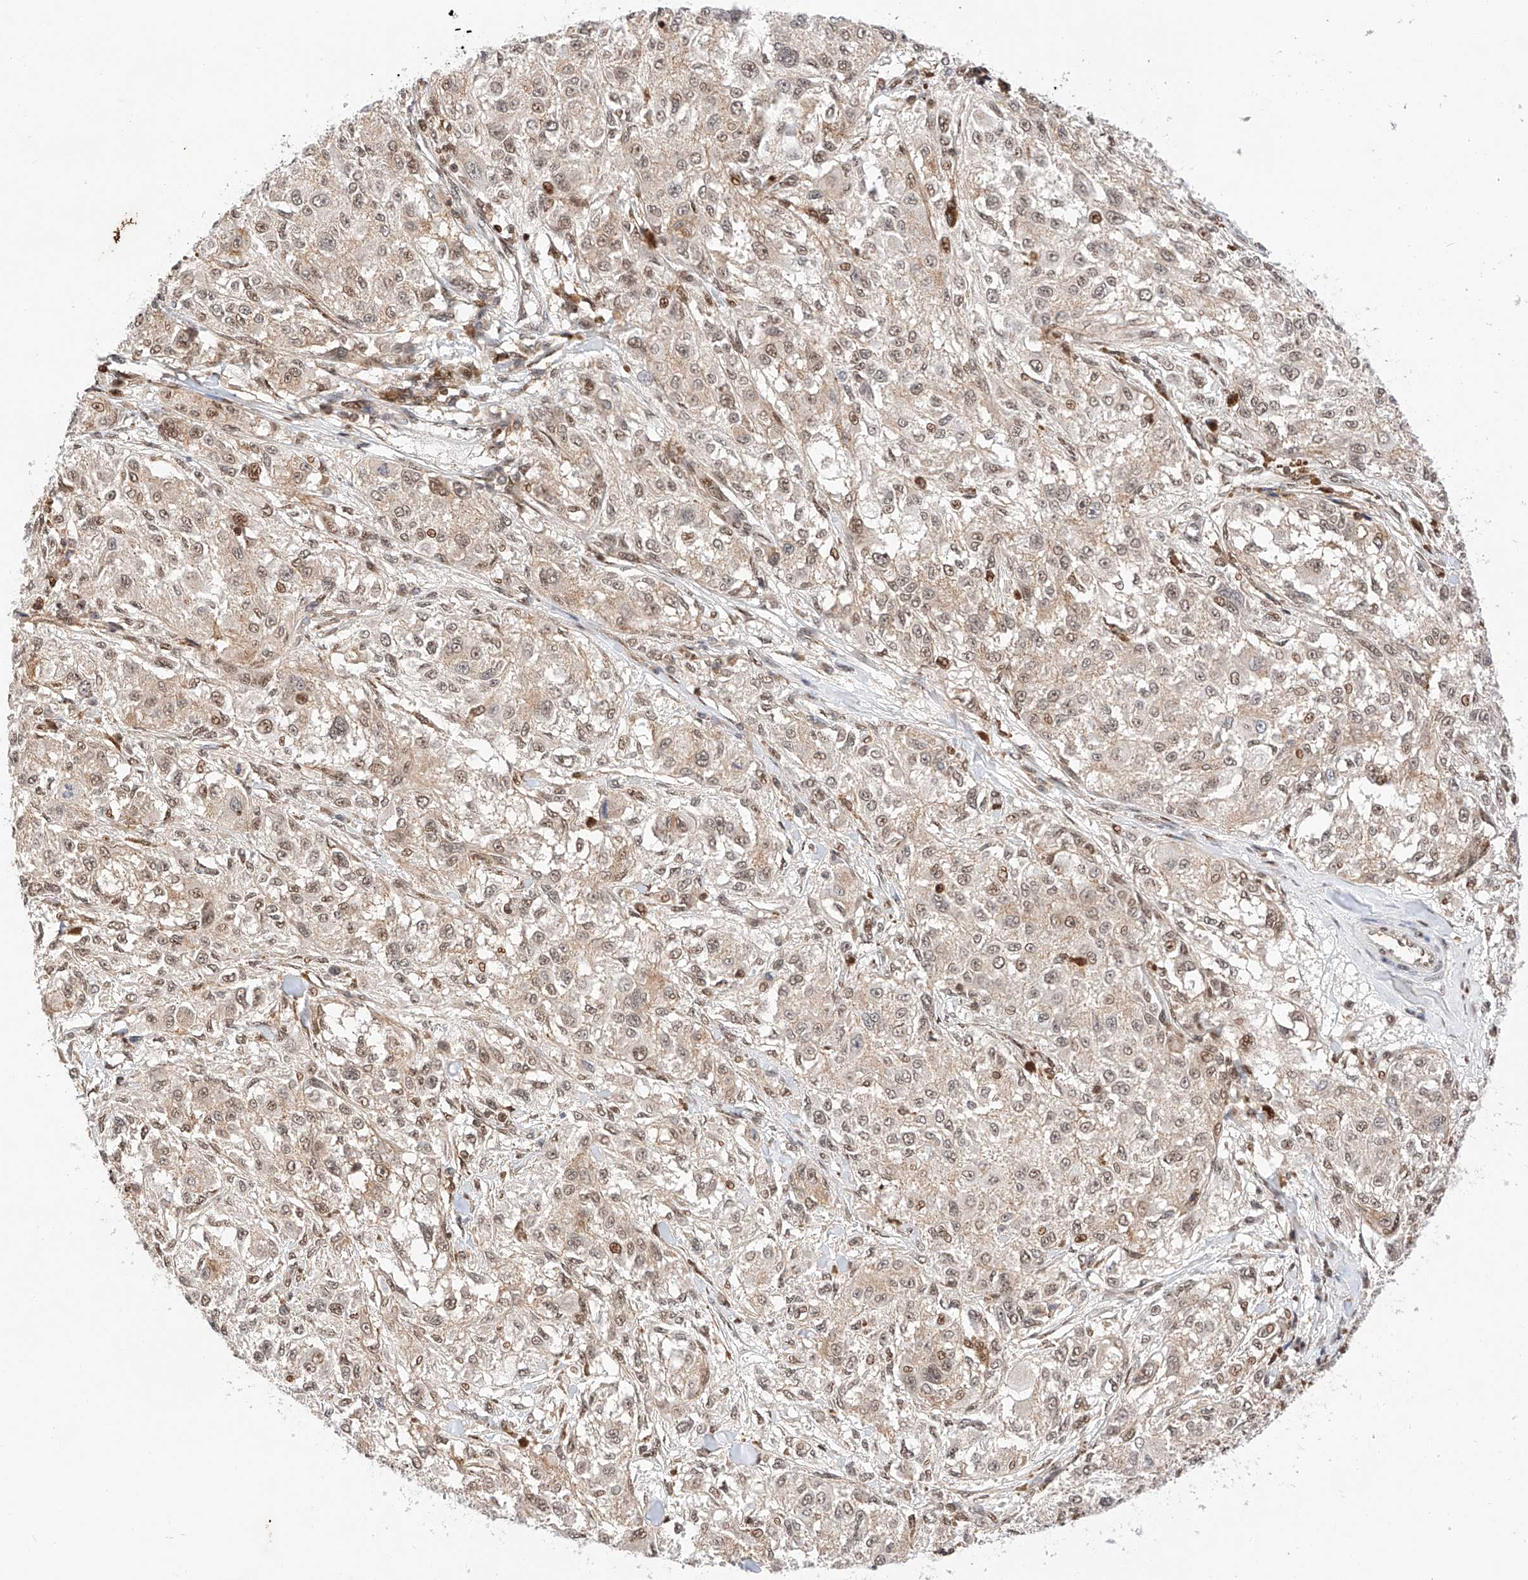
{"staining": {"intensity": "weak", "quantity": ">75%", "location": "nuclear"}, "tissue": "melanoma", "cell_type": "Tumor cells", "image_type": "cancer", "snomed": [{"axis": "morphology", "description": "Necrosis, NOS"}, {"axis": "morphology", "description": "Malignant melanoma, NOS"}, {"axis": "topography", "description": "Skin"}], "caption": "Brown immunohistochemical staining in human malignant melanoma reveals weak nuclear positivity in approximately >75% of tumor cells.", "gene": "HDAC9", "patient": {"sex": "female", "age": 87}}